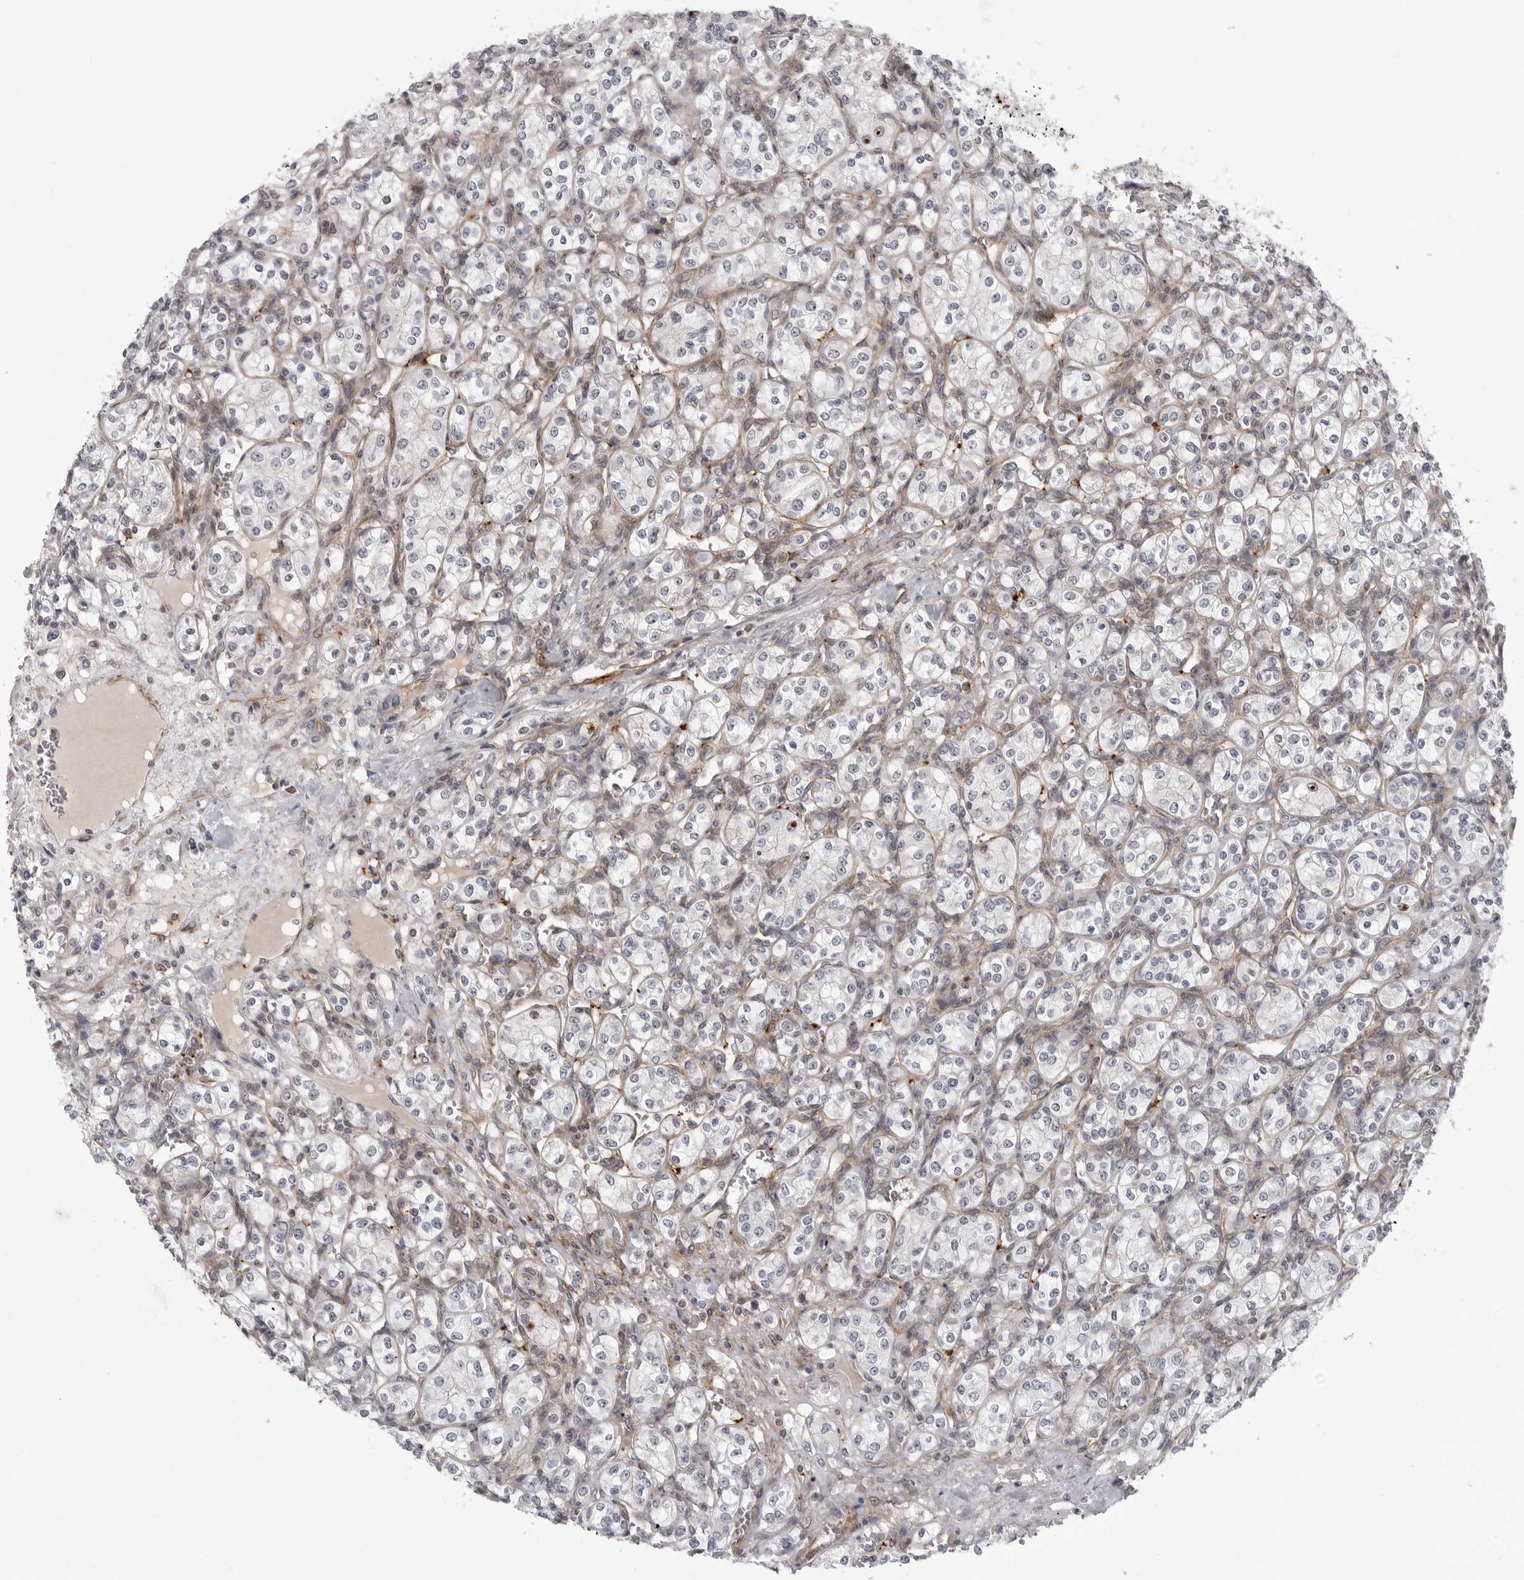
{"staining": {"intensity": "negative", "quantity": "none", "location": "none"}, "tissue": "renal cancer", "cell_type": "Tumor cells", "image_type": "cancer", "snomed": [{"axis": "morphology", "description": "Adenocarcinoma, NOS"}, {"axis": "topography", "description": "Kidney"}], "caption": "High power microscopy histopathology image of an immunohistochemistry (IHC) histopathology image of renal adenocarcinoma, revealing no significant positivity in tumor cells. (DAB (3,3'-diaminobenzidine) immunohistochemistry (IHC) with hematoxylin counter stain).", "gene": "TUT4", "patient": {"sex": "male", "age": 77}}